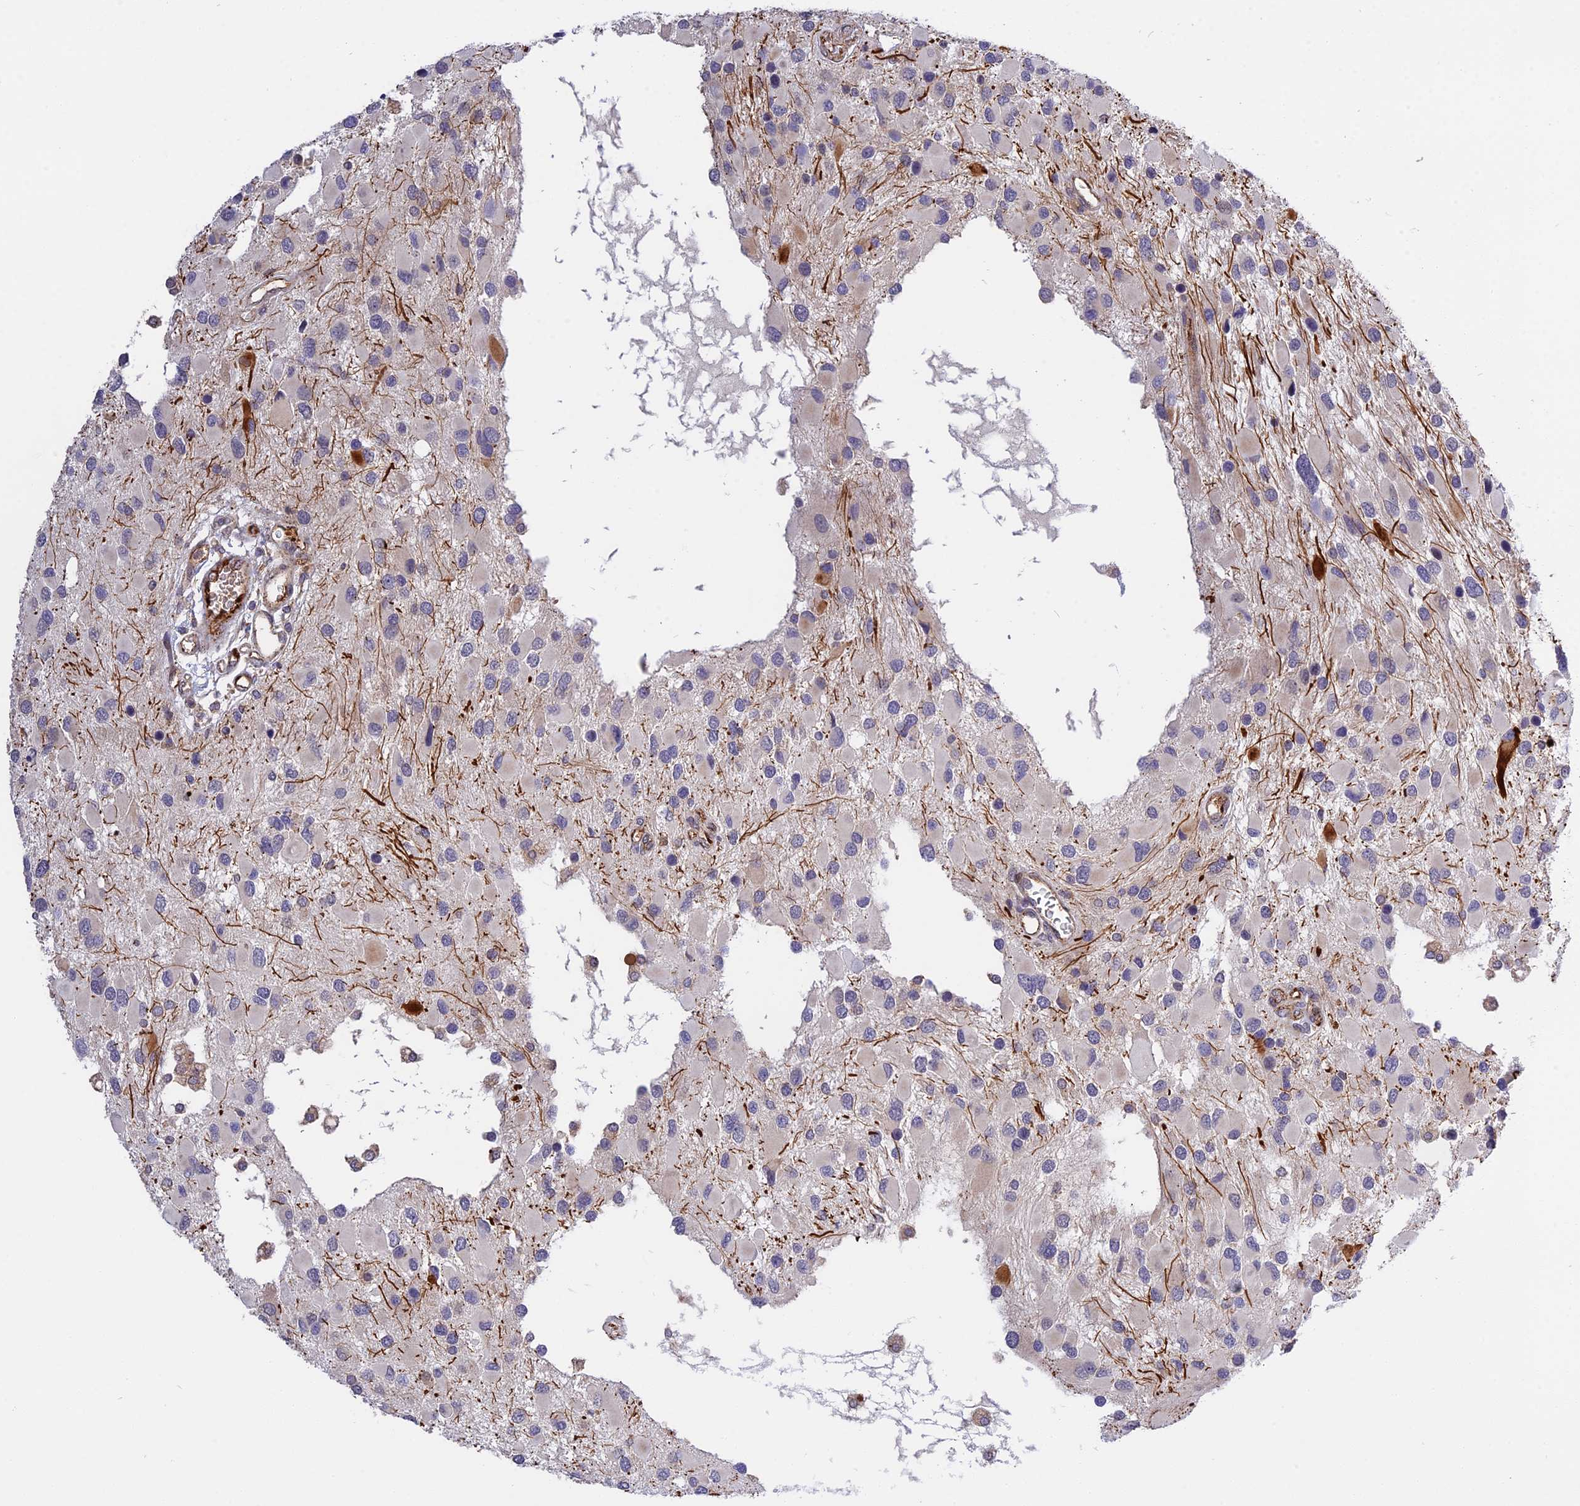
{"staining": {"intensity": "negative", "quantity": "none", "location": "none"}, "tissue": "glioma", "cell_type": "Tumor cells", "image_type": "cancer", "snomed": [{"axis": "morphology", "description": "Glioma, malignant, High grade"}, {"axis": "topography", "description": "Brain"}], "caption": "The immunohistochemistry image has no significant expression in tumor cells of glioma tissue.", "gene": "MFSD2A", "patient": {"sex": "male", "age": 53}}